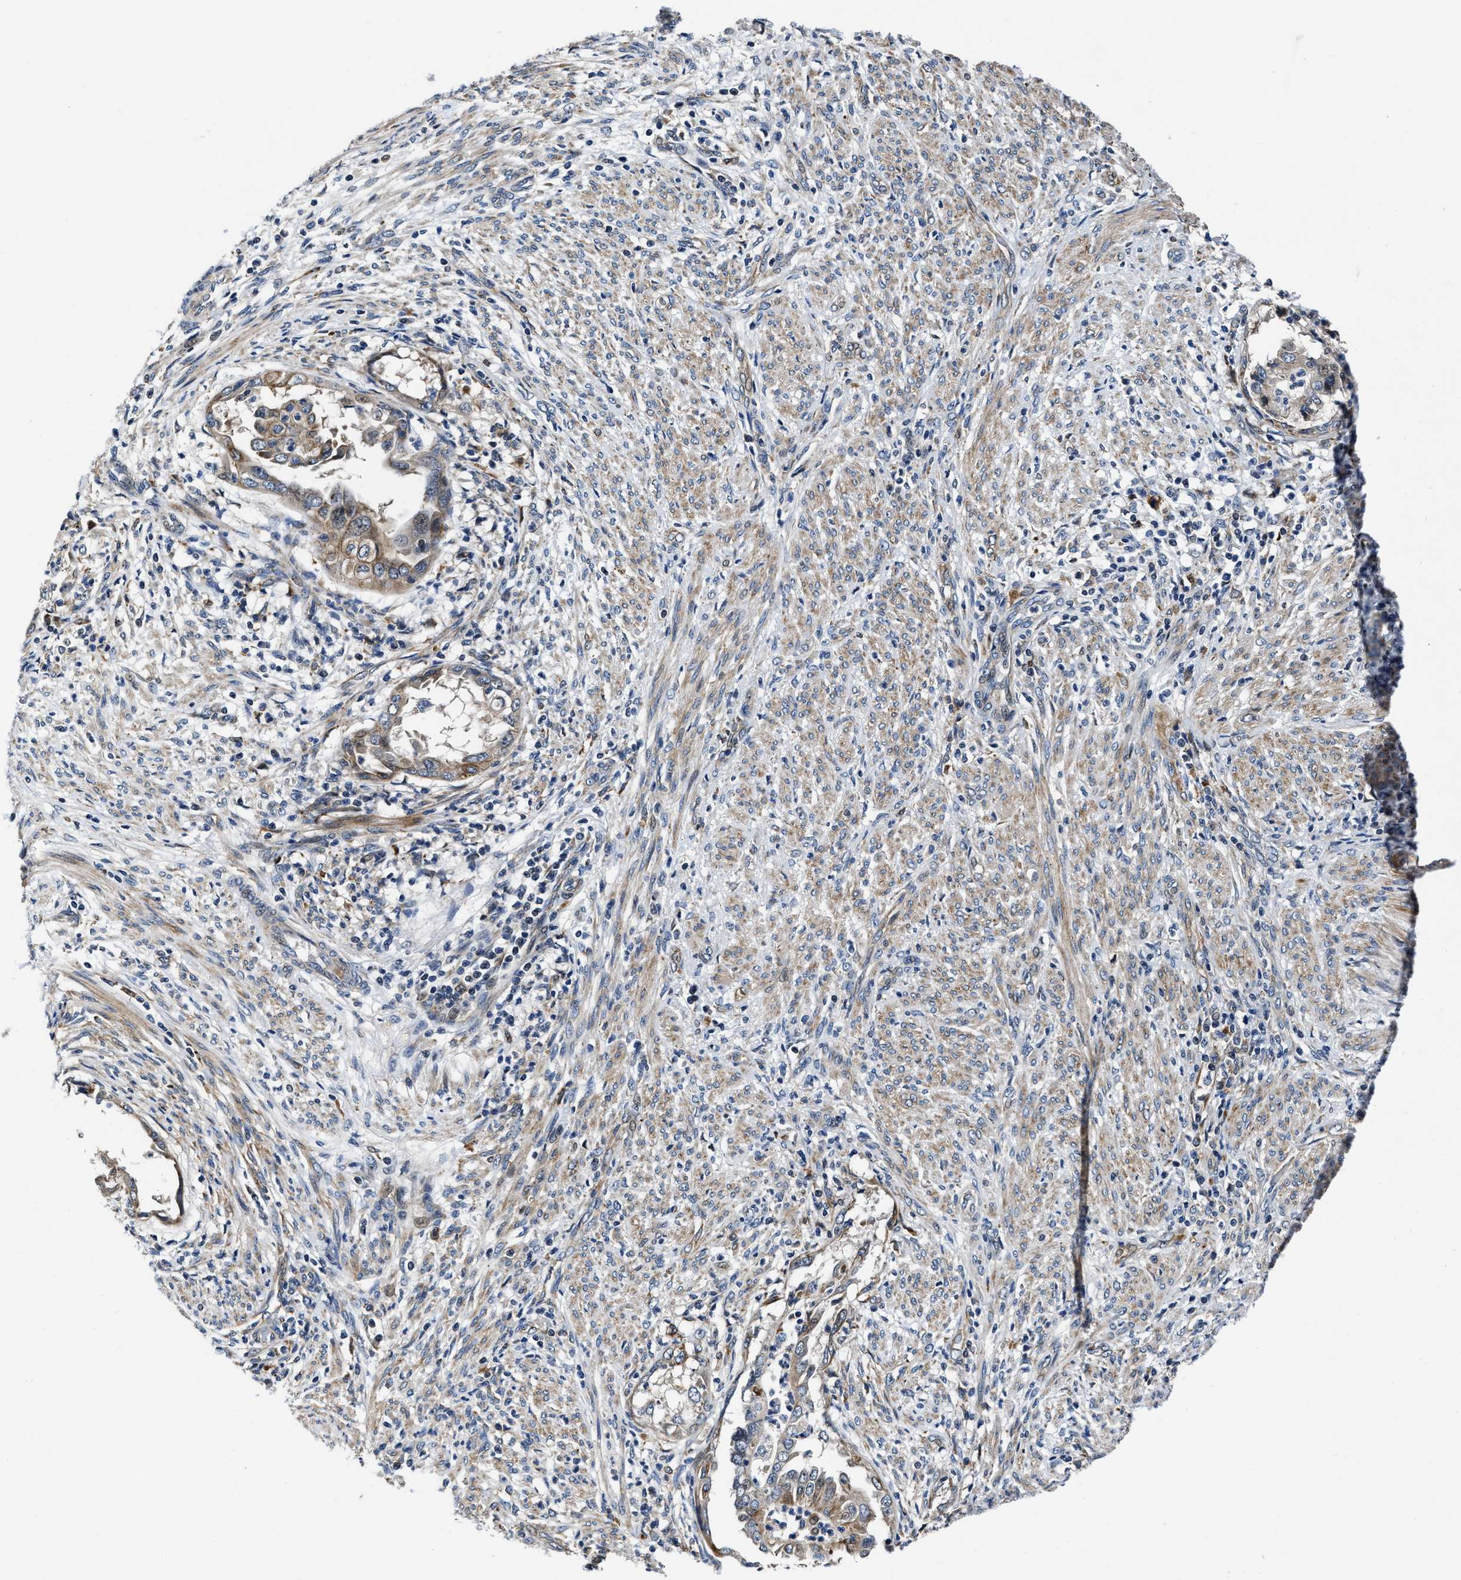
{"staining": {"intensity": "moderate", "quantity": "25%-75%", "location": "cytoplasmic/membranous"}, "tissue": "endometrial cancer", "cell_type": "Tumor cells", "image_type": "cancer", "snomed": [{"axis": "morphology", "description": "Adenocarcinoma, NOS"}, {"axis": "topography", "description": "Endometrium"}], "caption": "IHC image of neoplastic tissue: endometrial adenocarcinoma stained using IHC exhibits medium levels of moderate protein expression localized specifically in the cytoplasmic/membranous of tumor cells, appearing as a cytoplasmic/membranous brown color.", "gene": "C2orf66", "patient": {"sex": "female", "age": 85}}